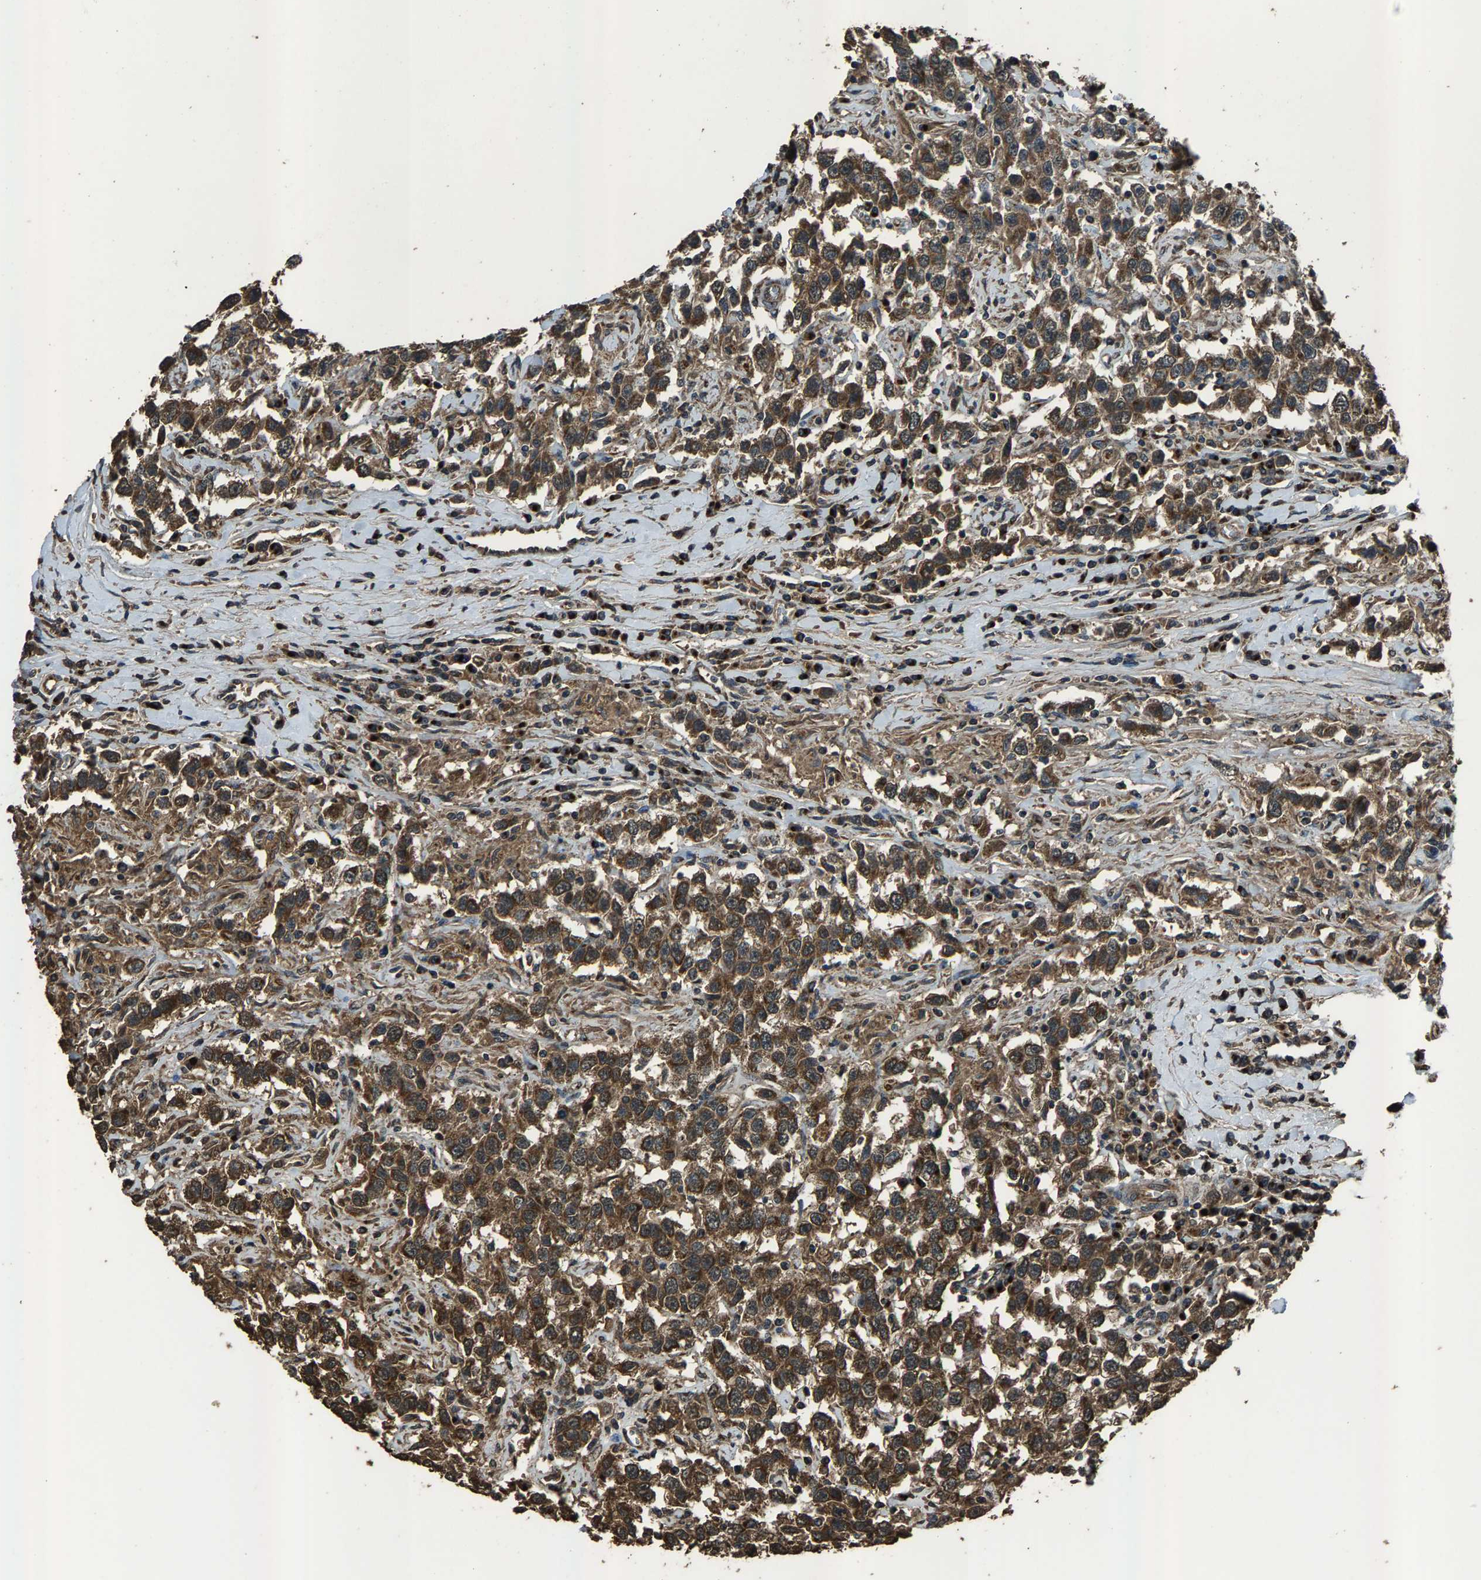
{"staining": {"intensity": "moderate", "quantity": ">75%", "location": "cytoplasmic/membranous"}, "tissue": "testis cancer", "cell_type": "Tumor cells", "image_type": "cancer", "snomed": [{"axis": "morphology", "description": "Seminoma, NOS"}, {"axis": "topography", "description": "Testis"}], "caption": "Approximately >75% of tumor cells in testis seminoma exhibit moderate cytoplasmic/membranous protein expression as visualized by brown immunohistochemical staining.", "gene": "SLC38A10", "patient": {"sex": "male", "age": 41}}